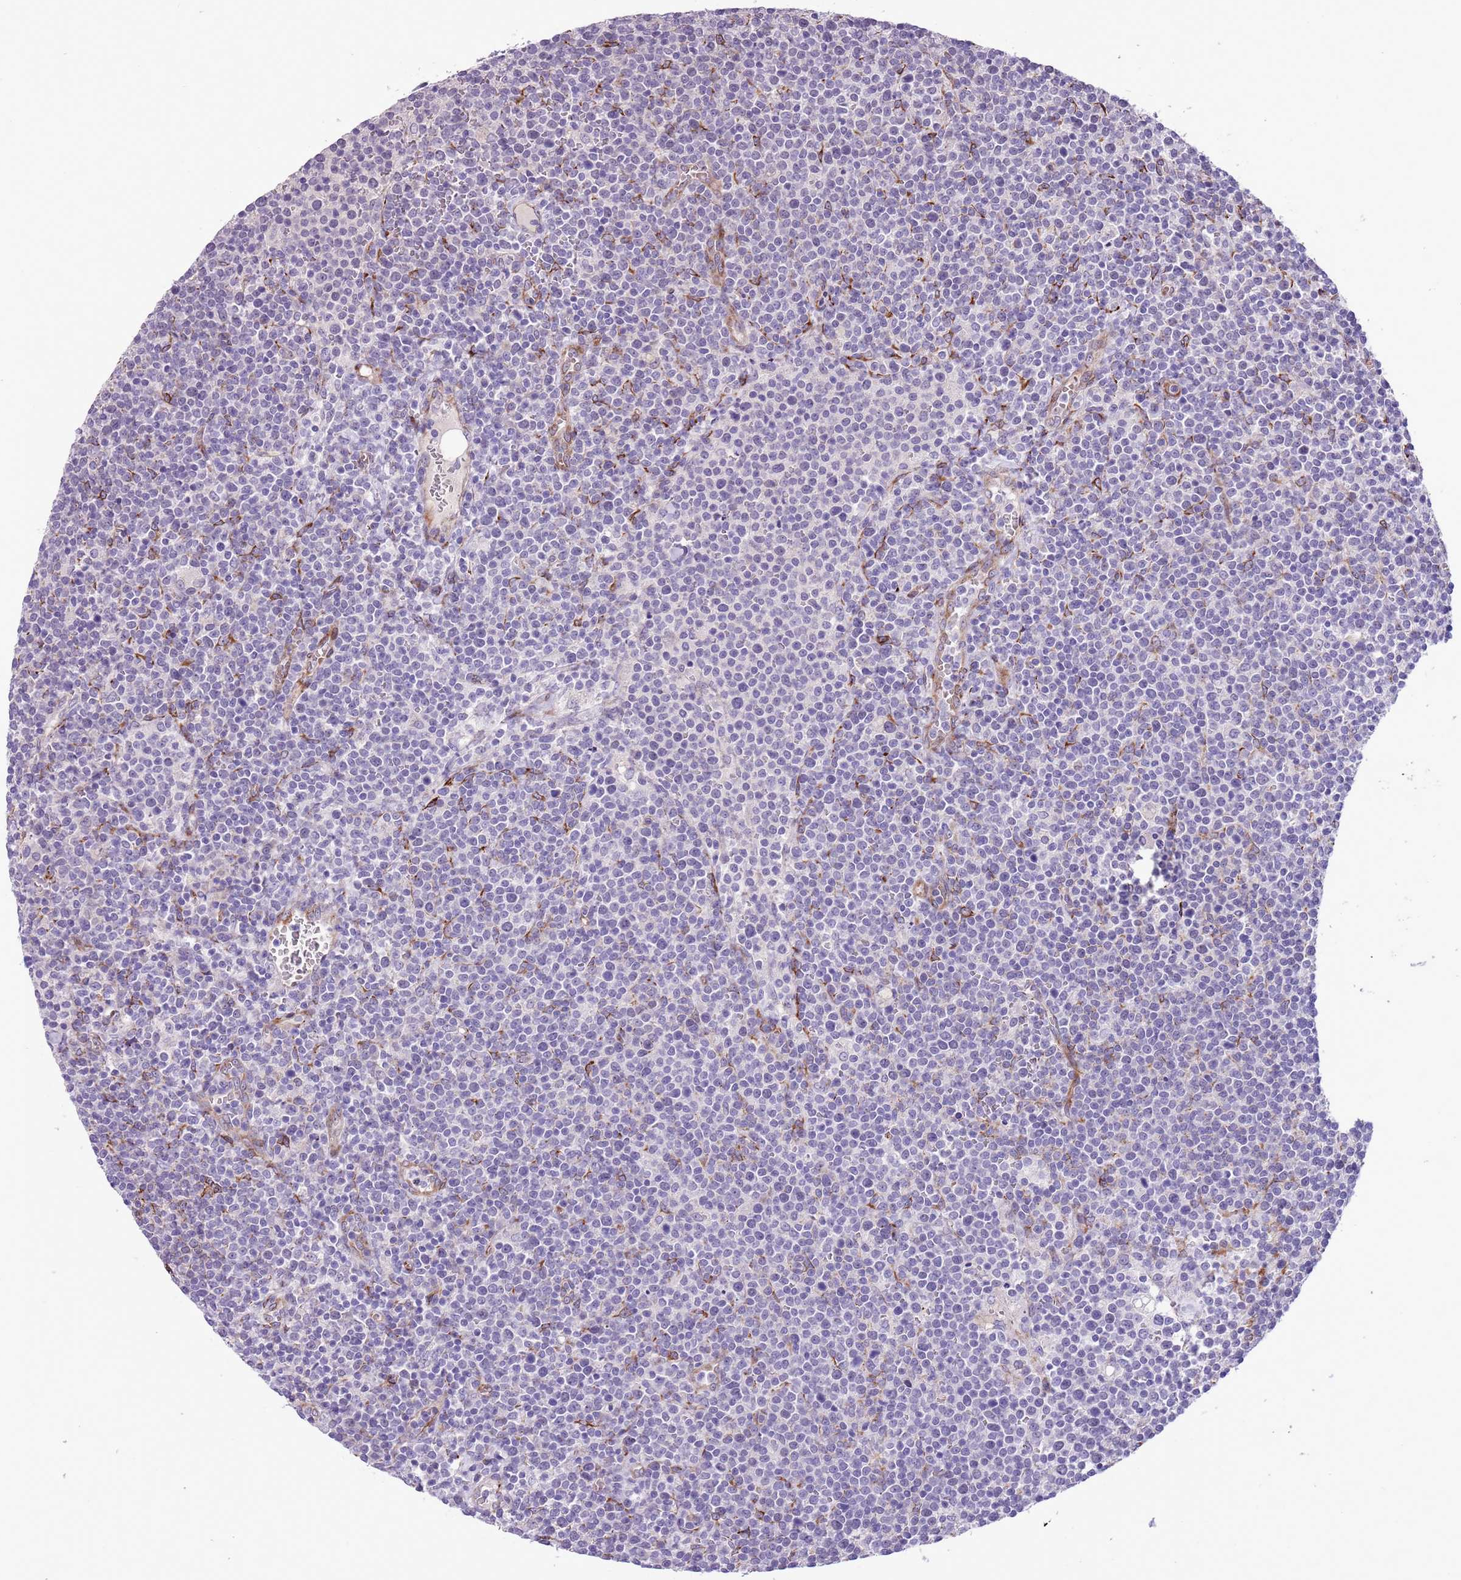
{"staining": {"intensity": "negative", "quantity": "none", "location": "none"}, "tissue": "lymphoma", "cell_type": "Tumor cells", "image_type": "cancer", "snomed": [{"axis": "morphology", "description": "Malignant lymphoma, non-Hodgkin's type, High grade"}, {"axis": "topography", "description": "Lymph node"}], "caption": "The immunohistochemistry histopathology image has no significant staining in tumor cells of lymphoma tissue.", "gene": "MRPL32", "patient": {"sex": "male", "age": 61}}